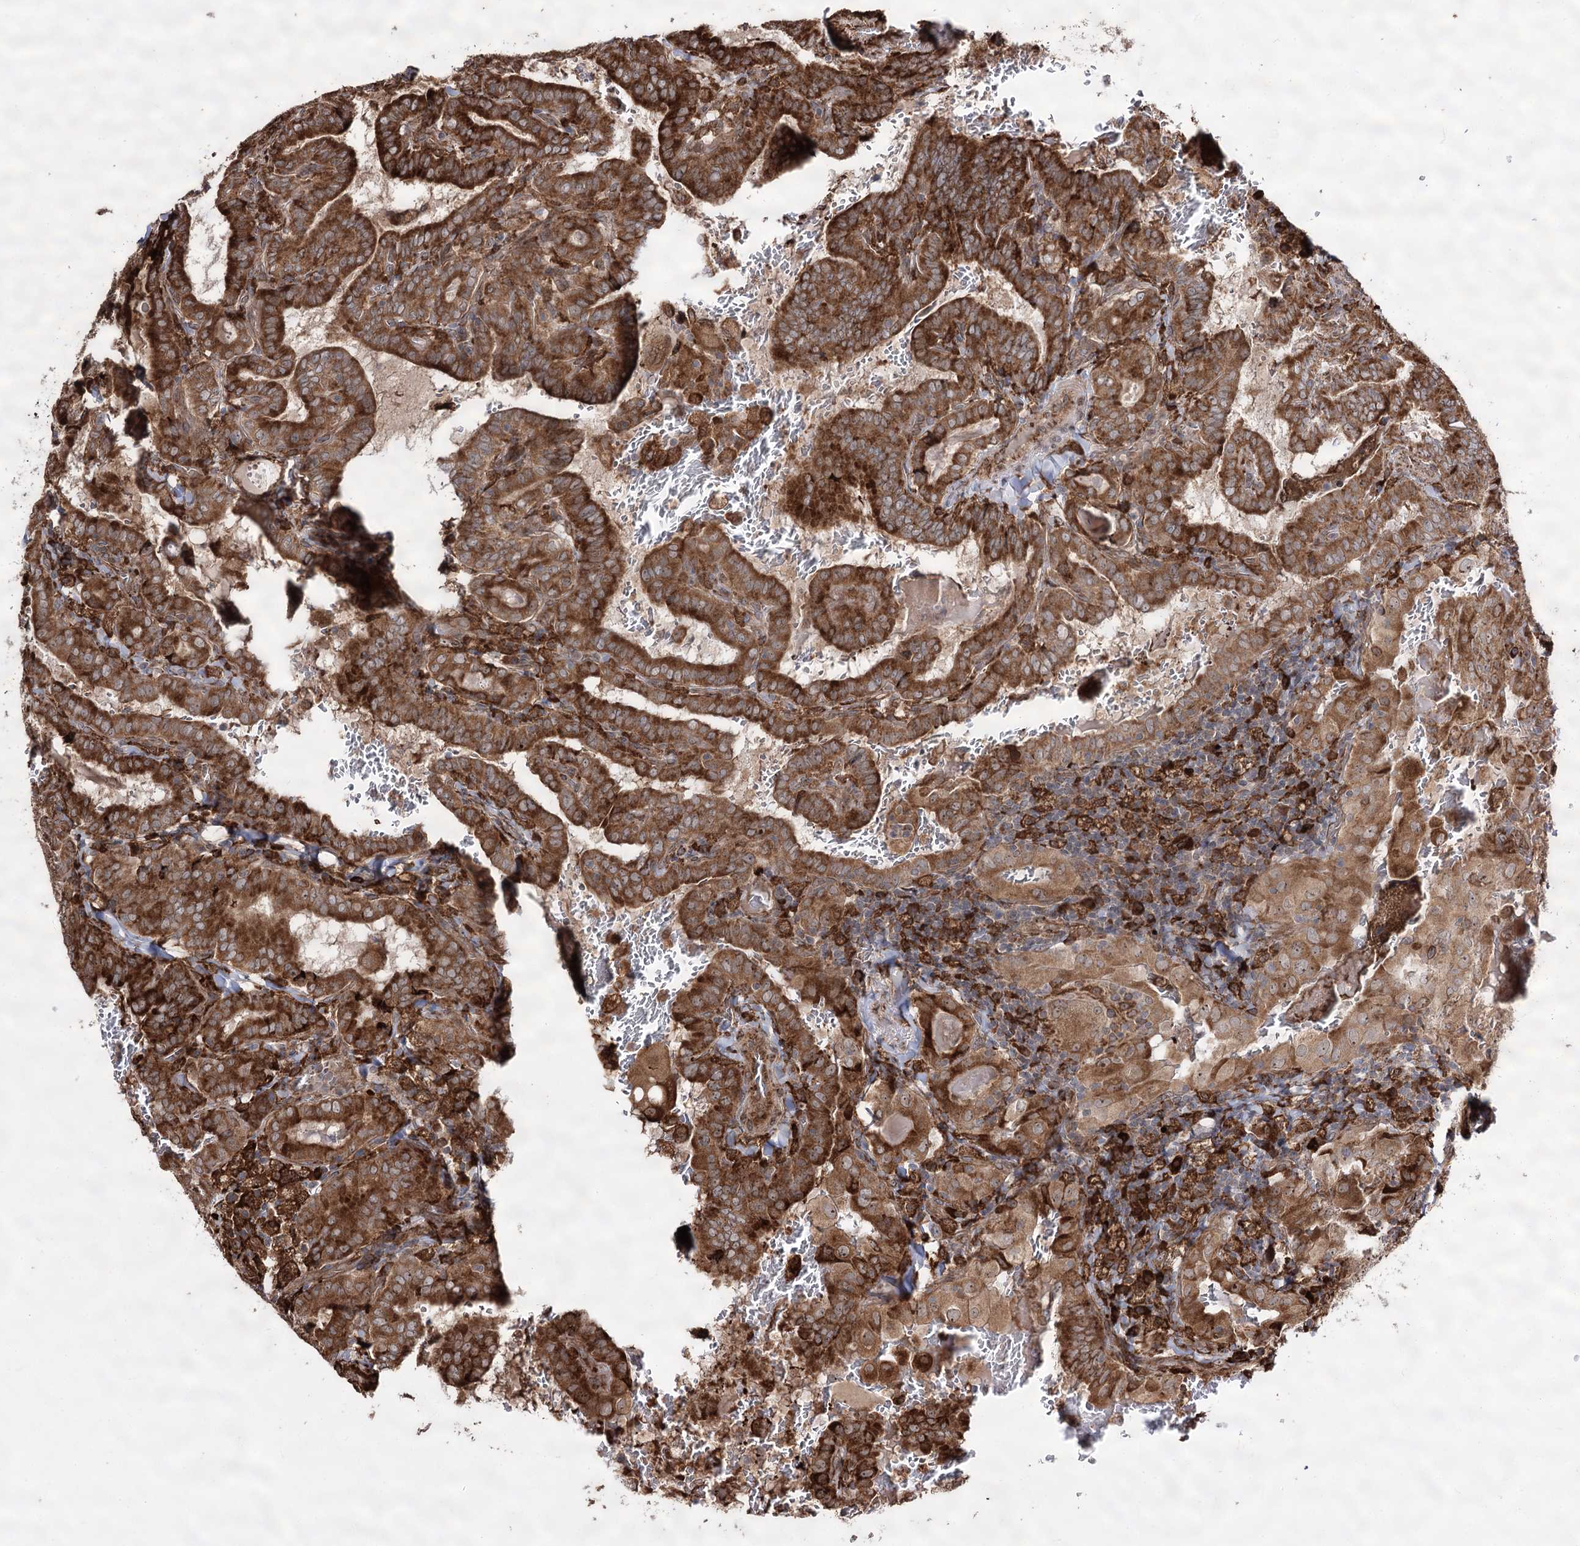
{"staining": {"intensity": "strong", "quantity": ">75%", "location": "cytoplasmic/membranous"}, "tissue": "thyroid cancer", "cell_type": "Tumor cells", "image_type": "cancer", "snomed": [{"axis": "morphology", "description": "Papillary adenocarcinoma, NOS"}, {"axis": "topography", "description": "Thyroid gland"}], "caption": "Immunohistochemical staining of thyroid papillary adenocarcinoma exhibits strong cytoplasmic/membranous protein expression in approximately >75% of tumor cells. The protein is stained brown, and the nuclei are stained in blue (DAB IHC with brightfield microscopy, high magnification).", "gene": "FANCL", "patient": {"sex": "female", "age": 72}}